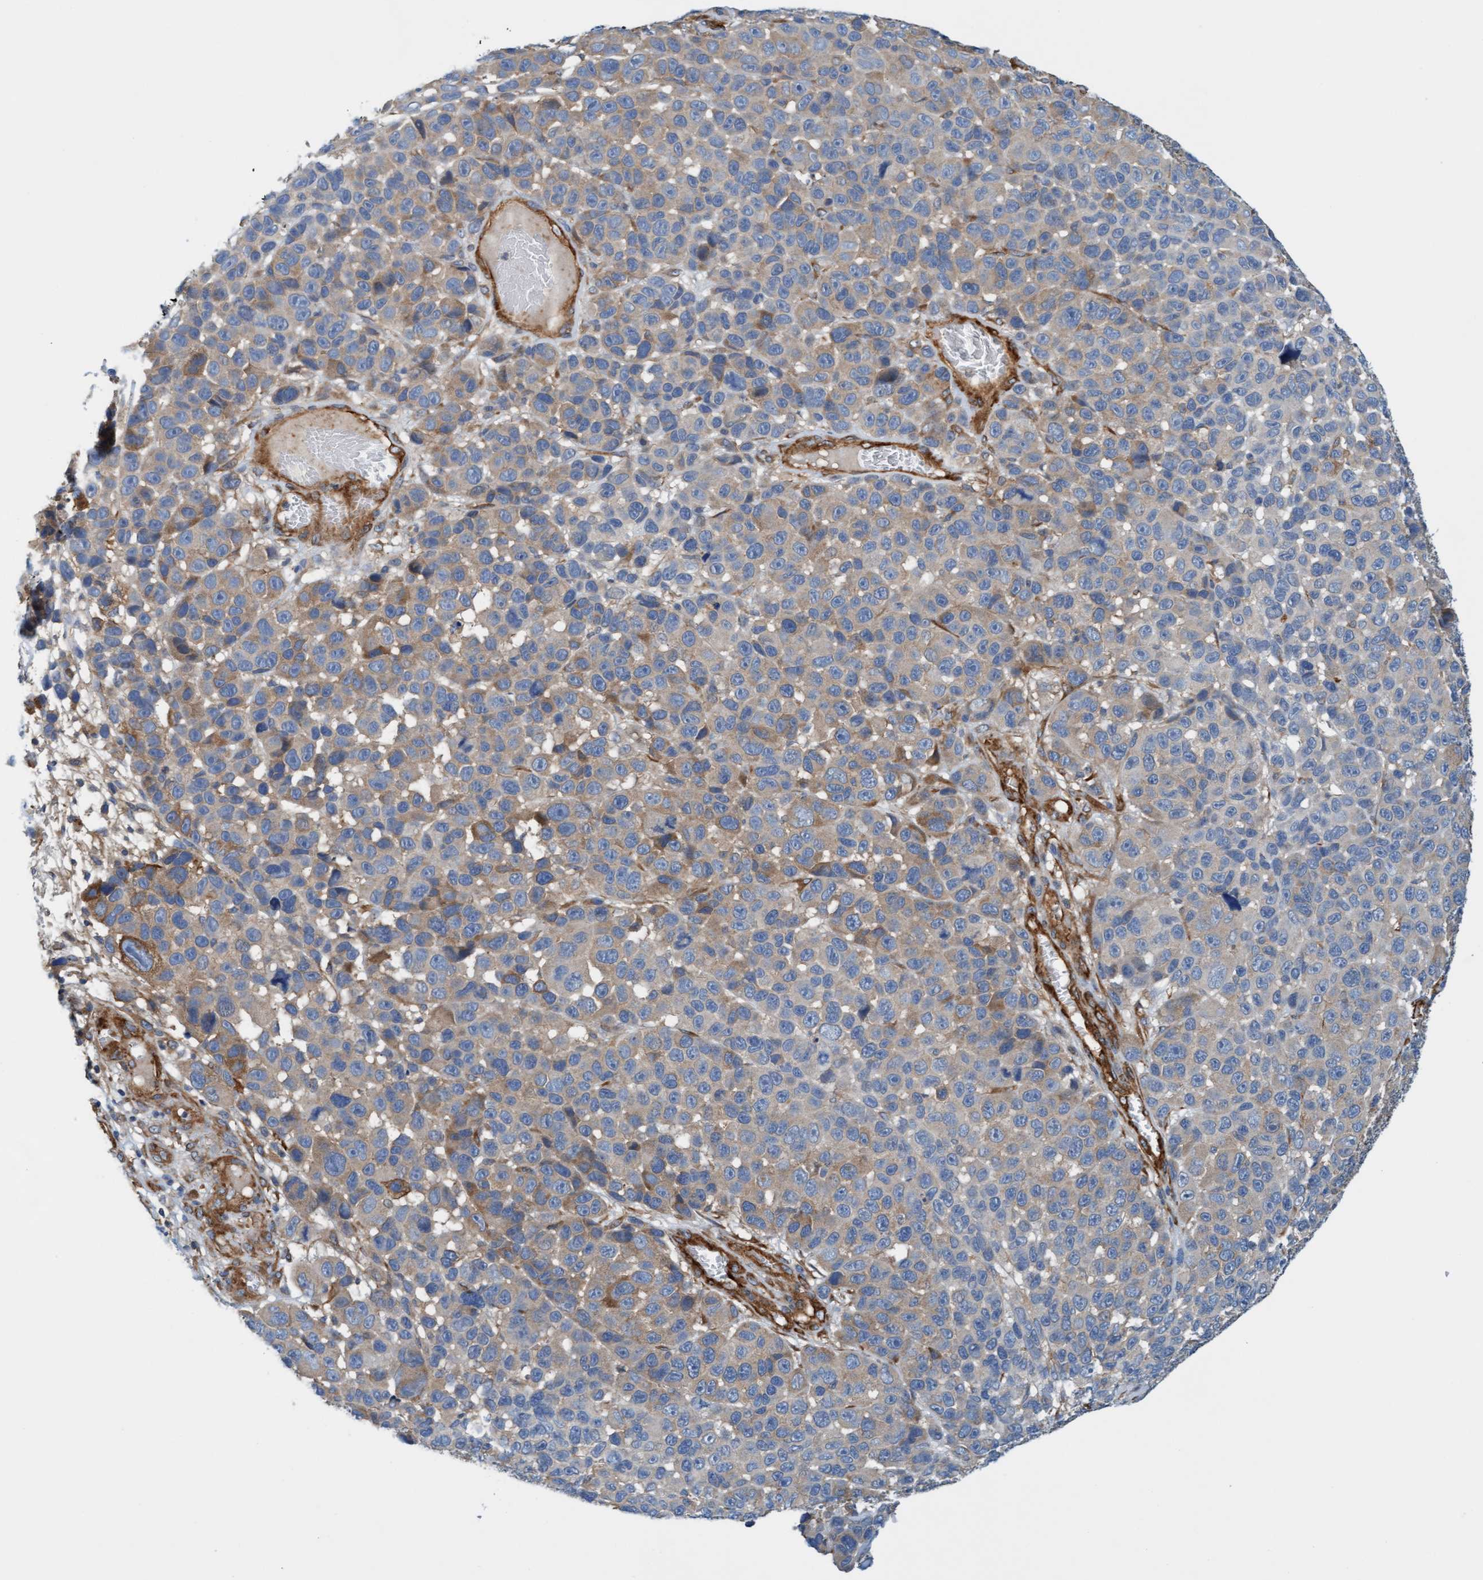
{"staining": {"intensity": "weak", "quantity": "<25%", "location": "cytoplasmic/membranous"}, "tissue": "melanoma", "cell_type": "Tumor cells", "image_type": "cancer", "snomed": [{"axis": "morphology", "description": "Malignant melanoma, NOS"}, {"axis": "topography", "description": "Skin"}], "caption": "High magnification brightfield microscopy of melanoma stained with DAB (3,3'-diaminobenzidine) (brown) and counterstained with hematoxylin (blue): tumor cells show no significant positivity. (DAB (3,3'-diaminobenzidine) immunohistochemistry (IHC), high magnification).", "gene": "FMNL3", "patient": {"sex": "male", "age": 53}}